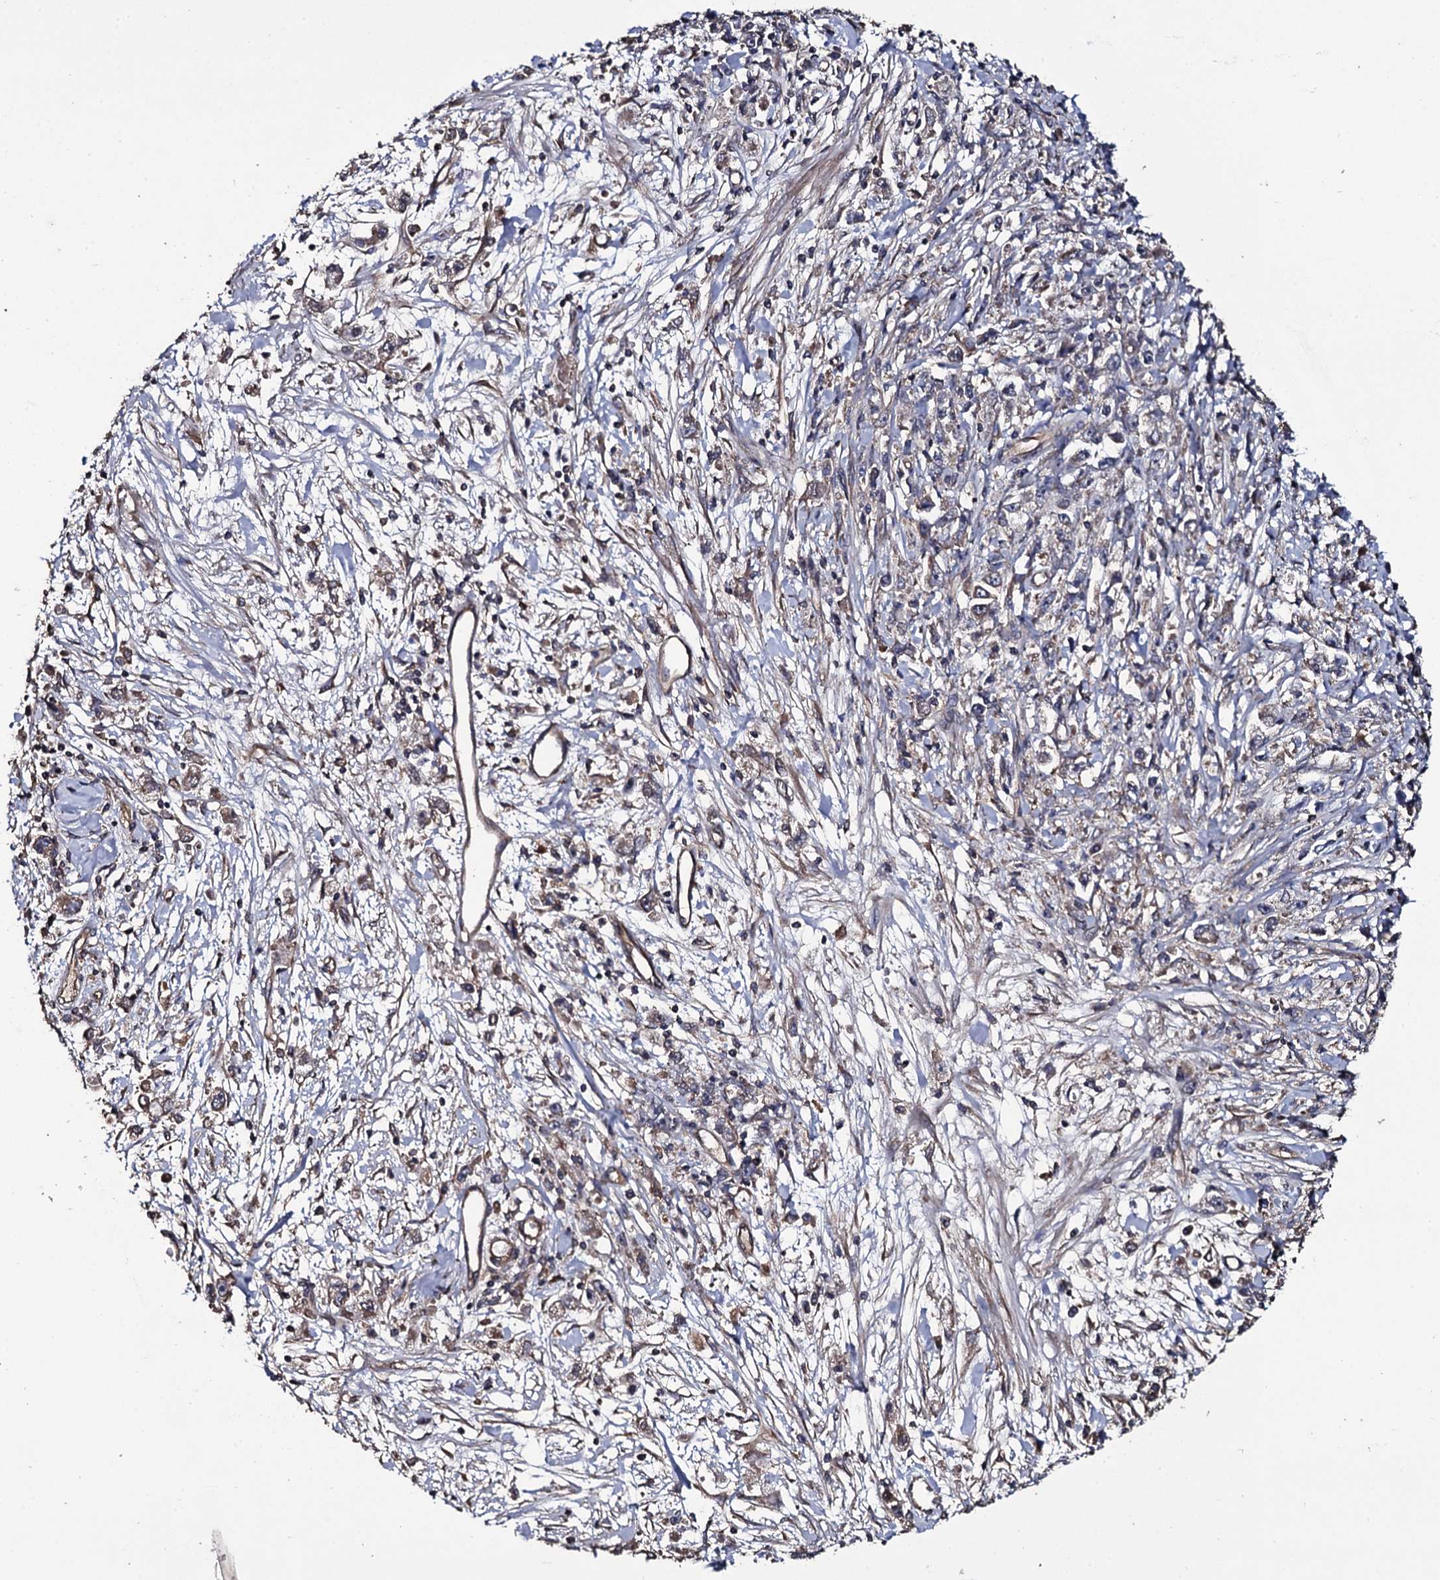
{"staining": {"intensity": "weak", "quantity": "25%-75%", "location": "cytoplasmic/membranous"}, "tissue": "stomach cancer", "cell_type": "Tumor cells", "image_type": "cancer", "snomed": [{"axis": "morphology", "description": "Adenocarcinoma, NOS"}, {"axis": "topography", "description": "Stomach"}], "caption": "Immunohistochemical staining of human adenocarcinoma (stomach) reveals weak cytoplasmic/membranous protein positivity in approximately 25%-75% of tumor cells.", "gene": "TTC23", "patient": {"sex": "female", "age": 59}}